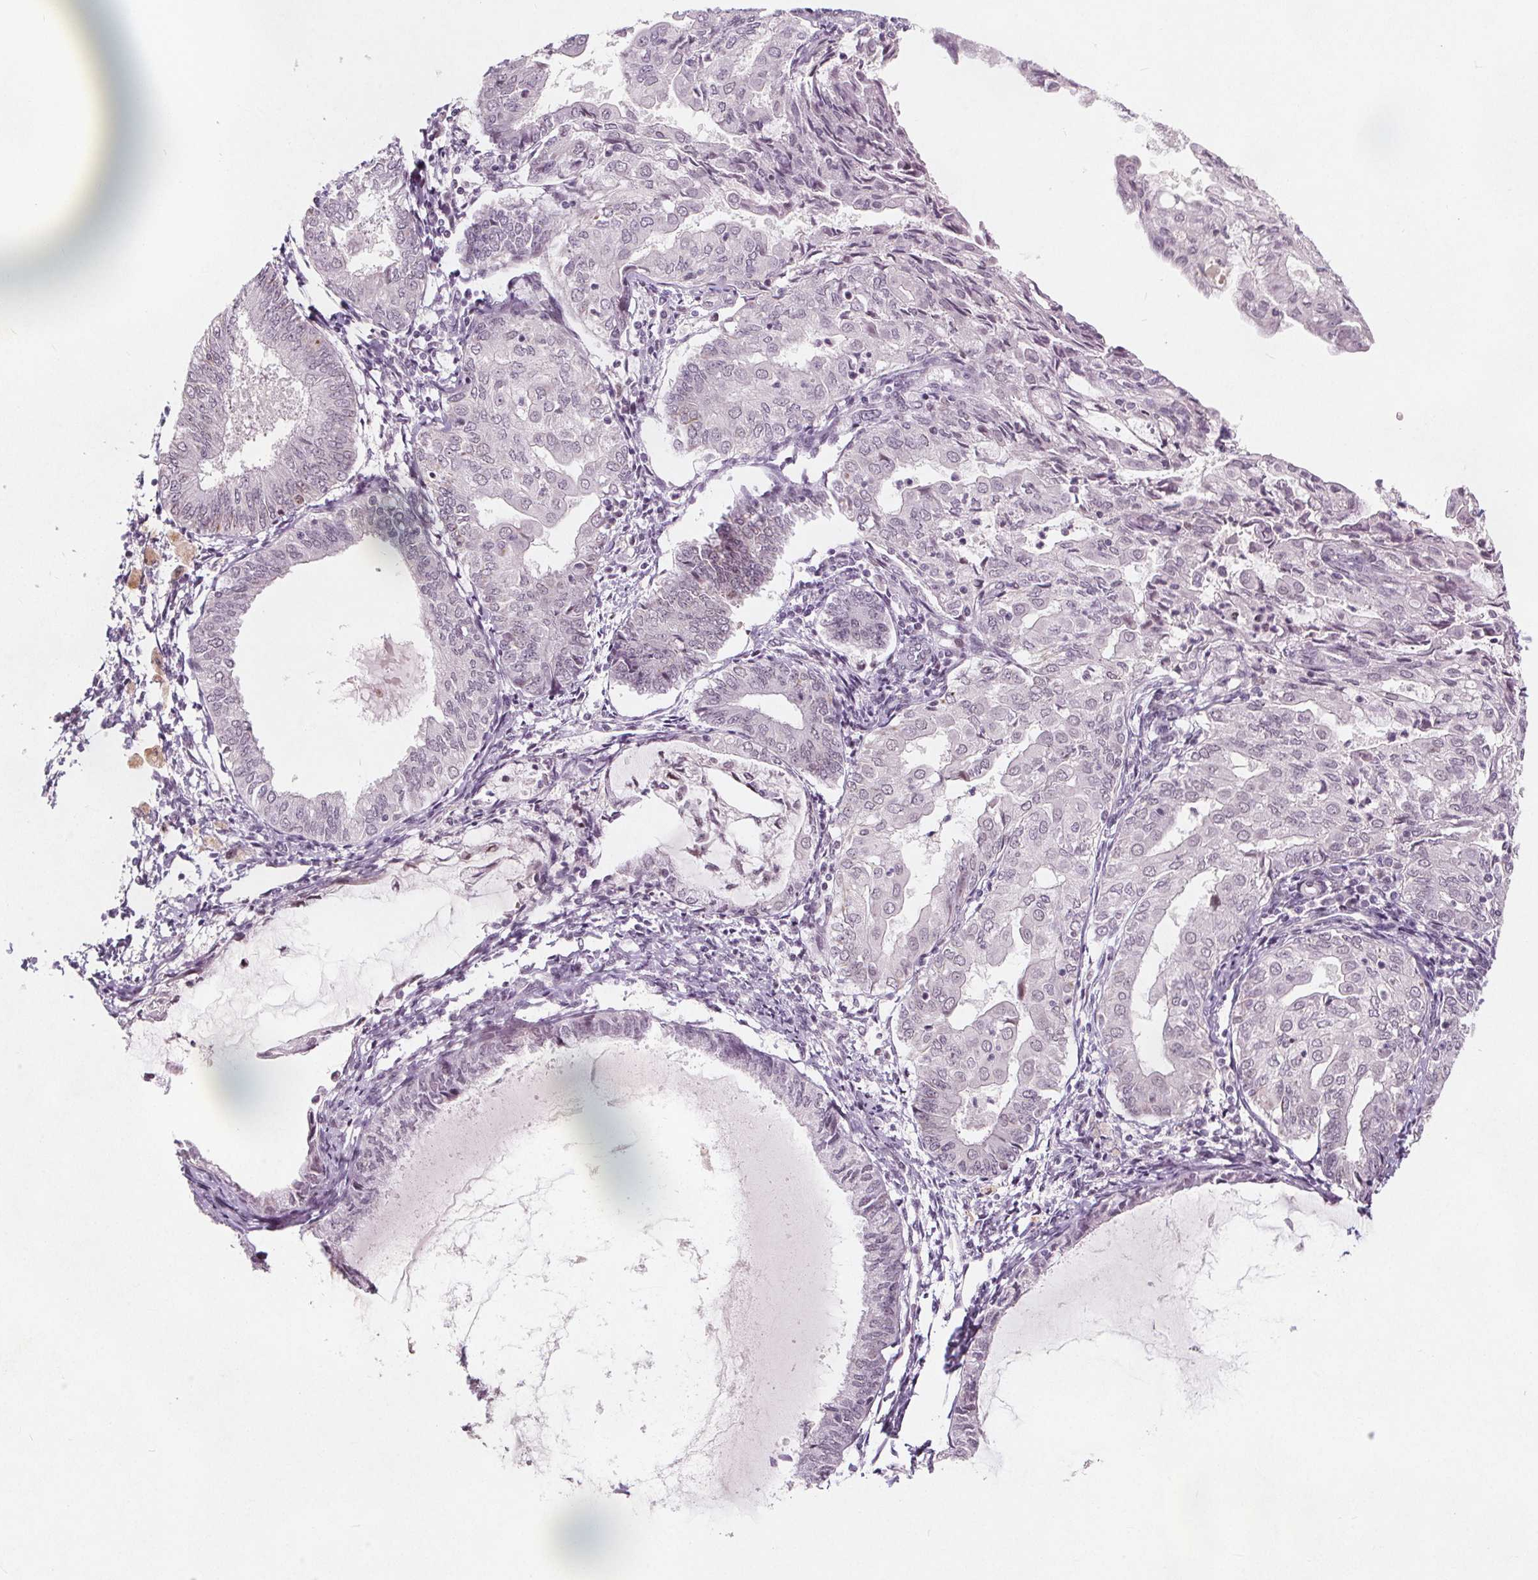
{"staining": {"intensity": "negative", "quantity": "none", "location": "none"}, "tissue": "endometrial cancer", "cell_type": "Tumor cells", "image_type": "cancer", "snomed": [{"axis": "morphology", "description": "Adenocarcinoma, NOS"}, {"axis": "topography", "description": "Endometrium"}], "caption": "Photomicrograph shows no significant protein staining in tumor cells of adenocarcinoma (endometrial).", "gene": "TAF6L", "patient": {"sex": "female", "age": 68}}